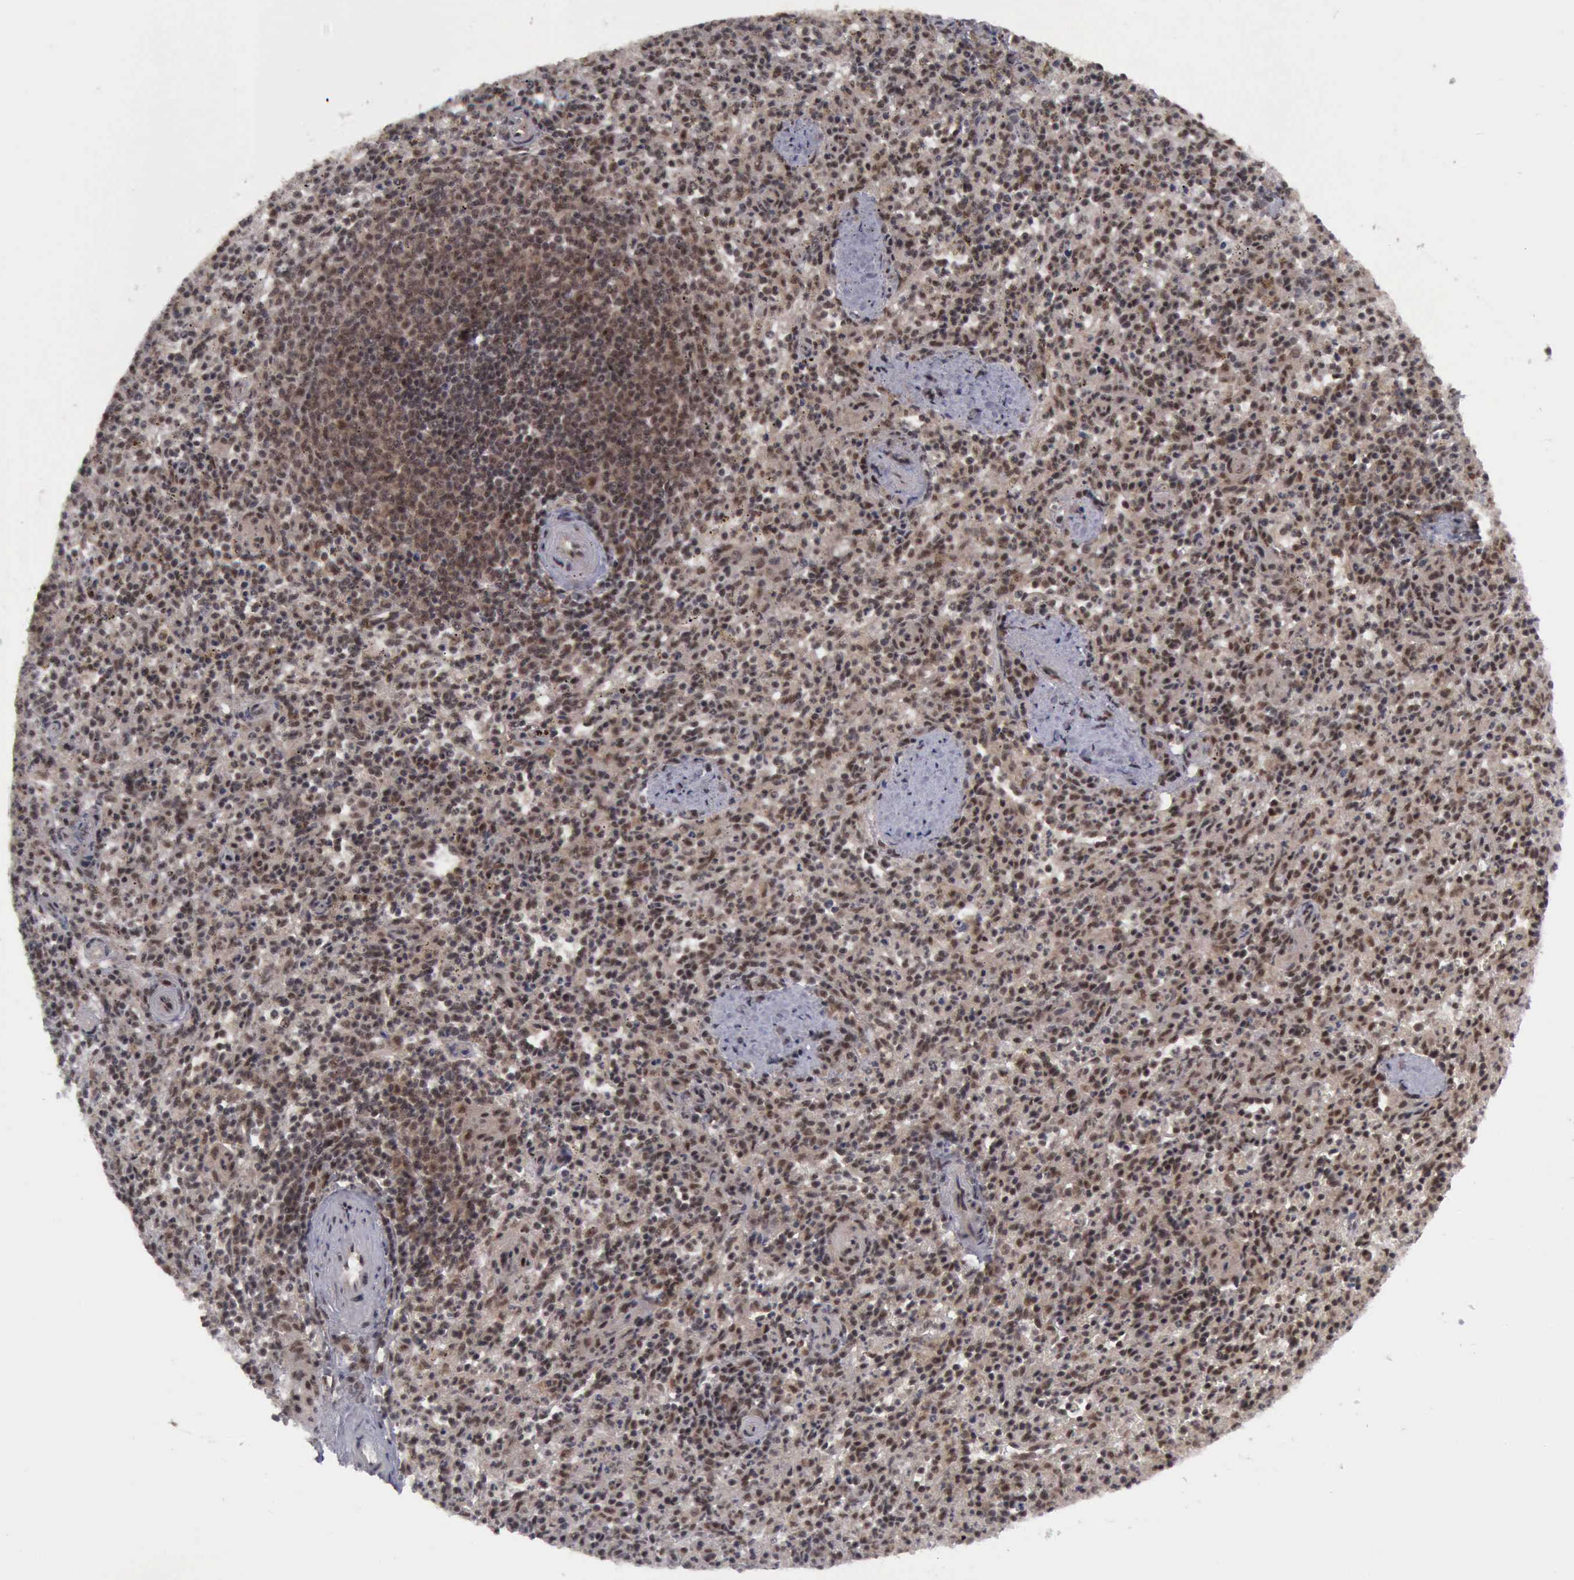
{"staining": {"intensity": "strong", "quantity": ">75%", "location": "cytoplasmic/membranous,nuclear"}, "tissue": "spleen", "cell_type": "Cells in red pulp", "image_type": "normal", "snomed": [{"axis": "morphology", "description": "Normal tissue, NOS"}, {"axis": "topography", "description": "Spleen"}], "caption": "Strong cytoplasmic/membranous,nuclear staining is appreciated in about >75% of cells in red pulp in benign spleen. Ihc stains the protein of interest in brown and the nuclei are stained blue.", "gene": "ATM", "patient": {"sex": "male", "age": 72}}